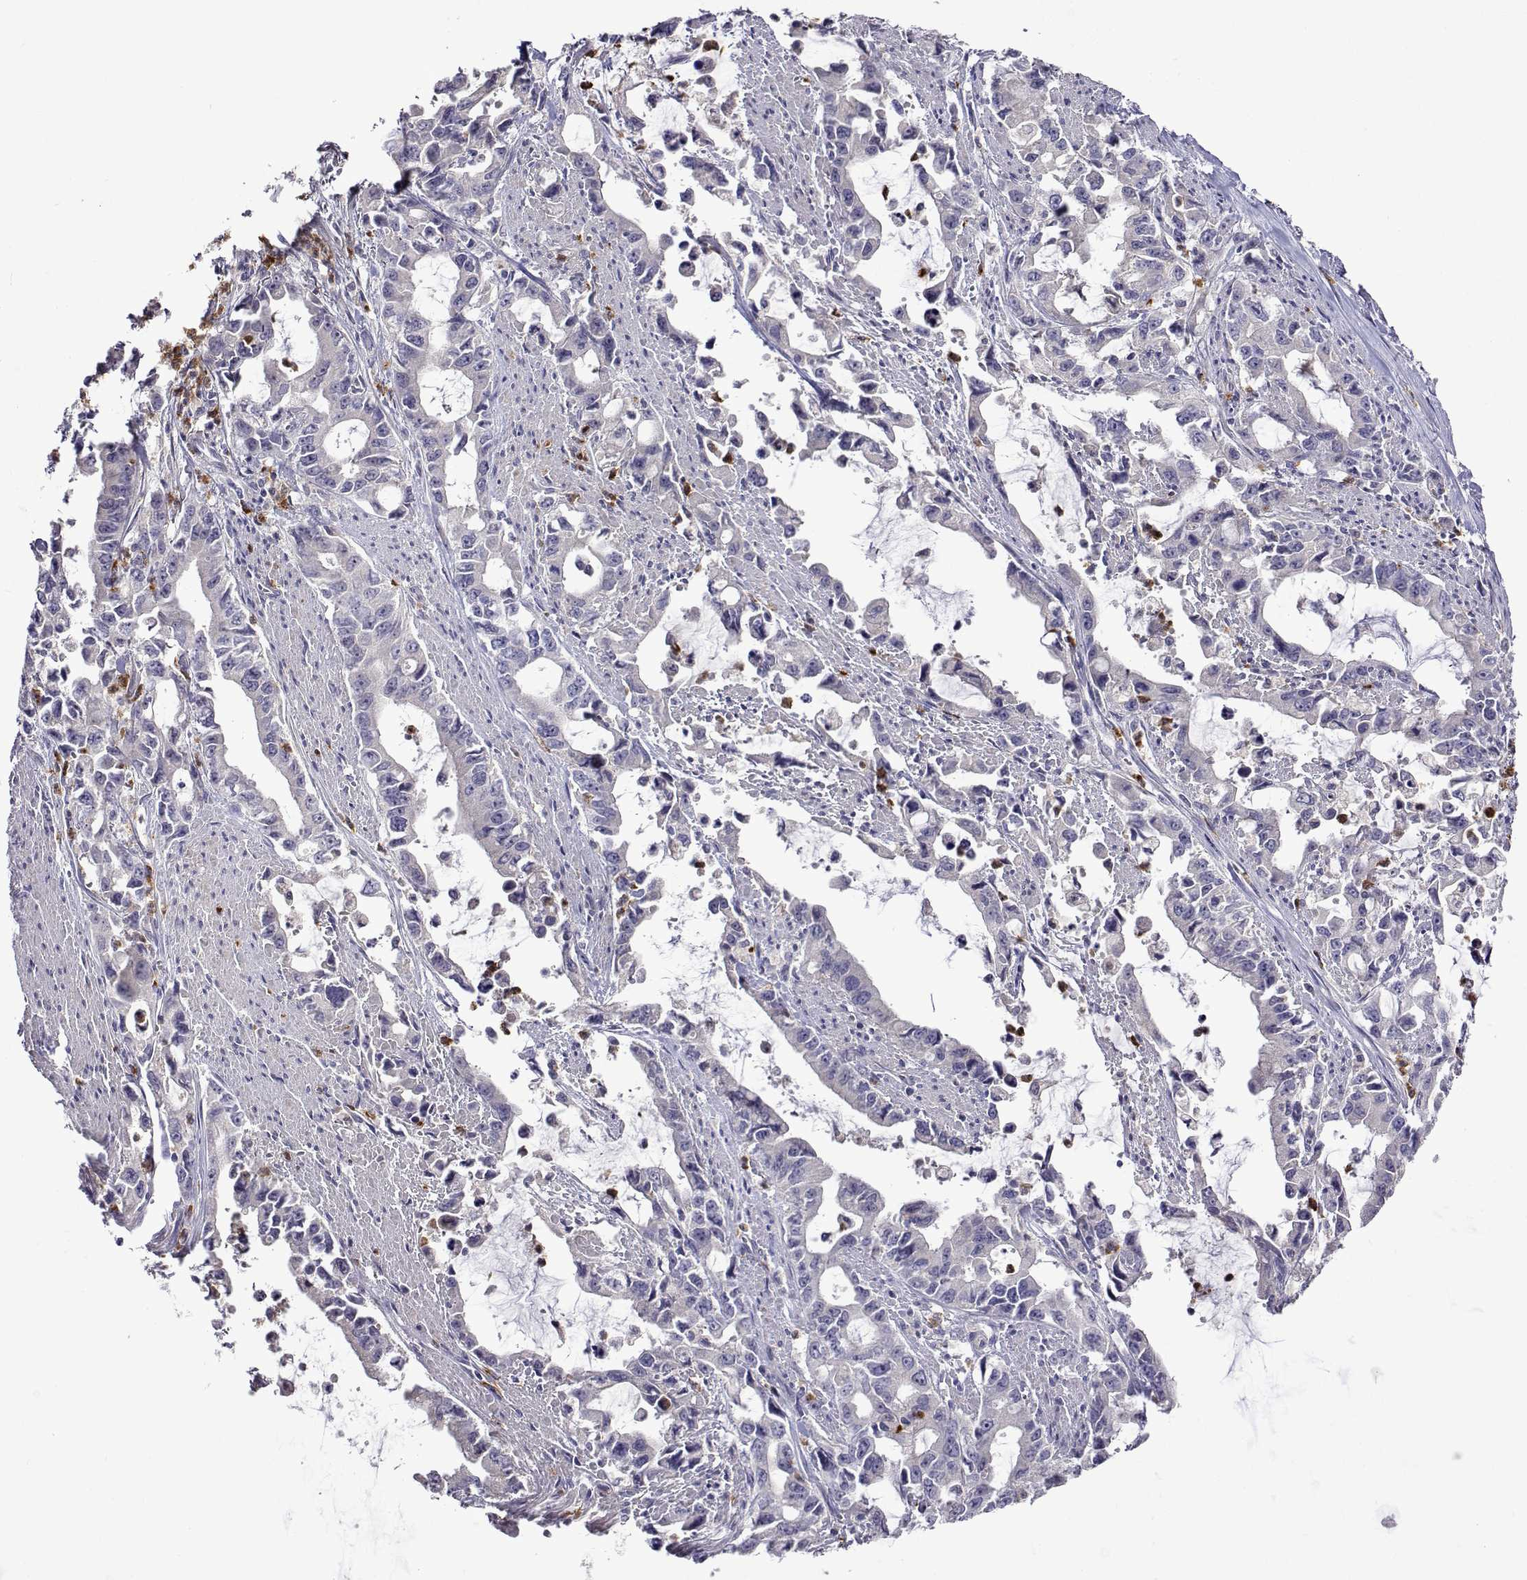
{"staining": {"intensity": "negative", "quantity": "none", "location": "none"}, "tissue": "stomach cancer", "cell_type": "Tumor cells", "image_type": "cancer", "snomed": [{"axis": "morphology", "description": "Adenocarcinoma, NOS"}, {"axis": "topography", "description": "Stomach, upper"}], "caption": "Tumor cells show no significant protein staining in stomach cancer (adenocarcinoma).", "gene": "SULT2A1", "patient": {"sex": "male", "age": 85}}